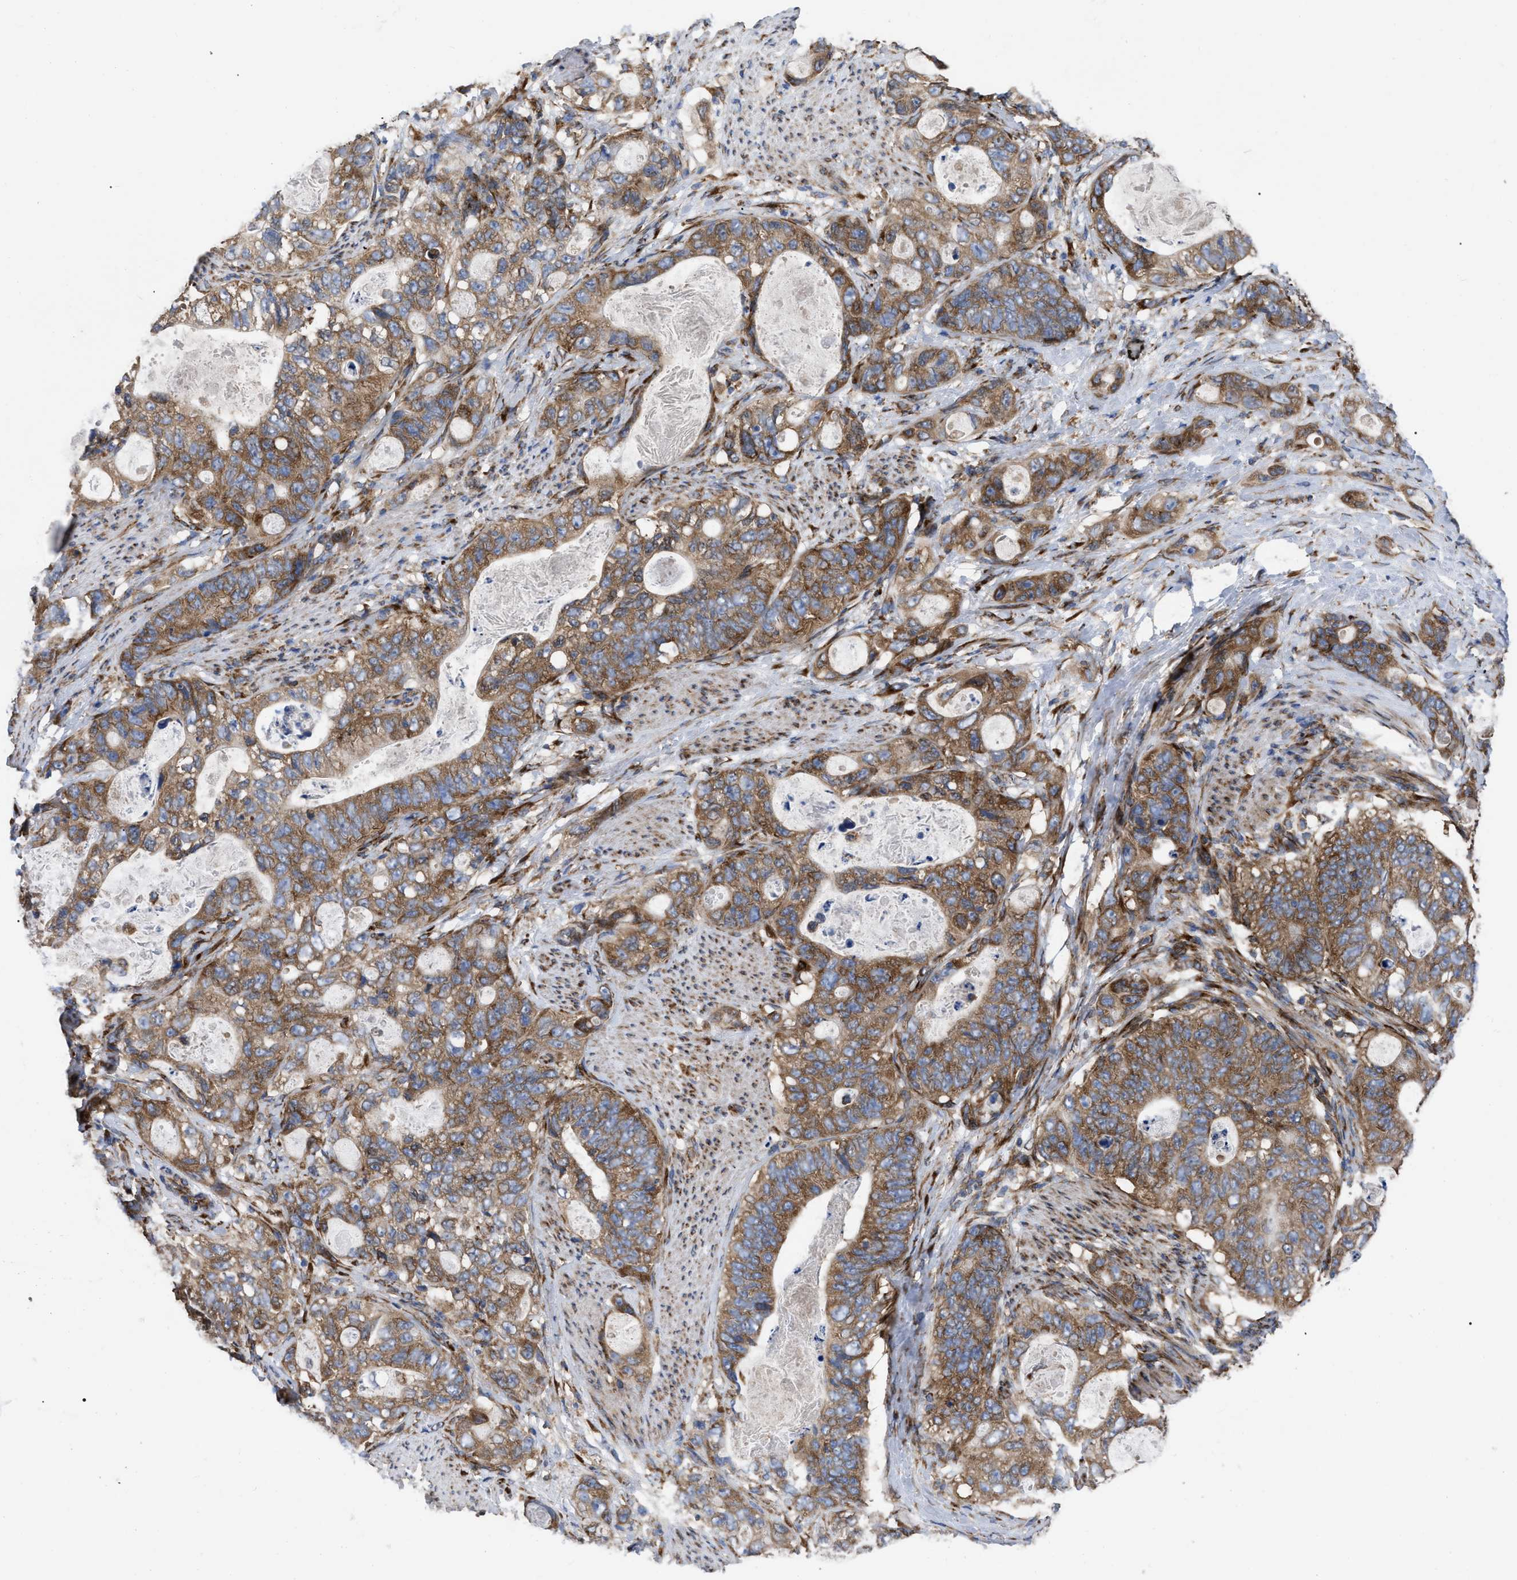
{"staining": {"intensity": "moderate", "quantity": ">75%", "location": "cytoplasmic/membranous"}, "tissue": "stomach cancer", "cell_type": "Tumor cells", "image_type": "cancer", "snomed": [{"axis": "morphology", "description": "Normal tissue, NOS"}, {"axis": "morphology", "description": "Adenocarcinoma, NOS"}, {"axis": "topography", "description": "Stomach"}], "caption": "A high-resolution histopathology image shows immunohistochemistry (IHC) staining of stomach adenocarcinoma, which reveals moderate cytoplasmic/membranous staining in about >75% of tumor cells.", "gene": "FAM120A", "patient": {"sex": "female", "age": 89}}